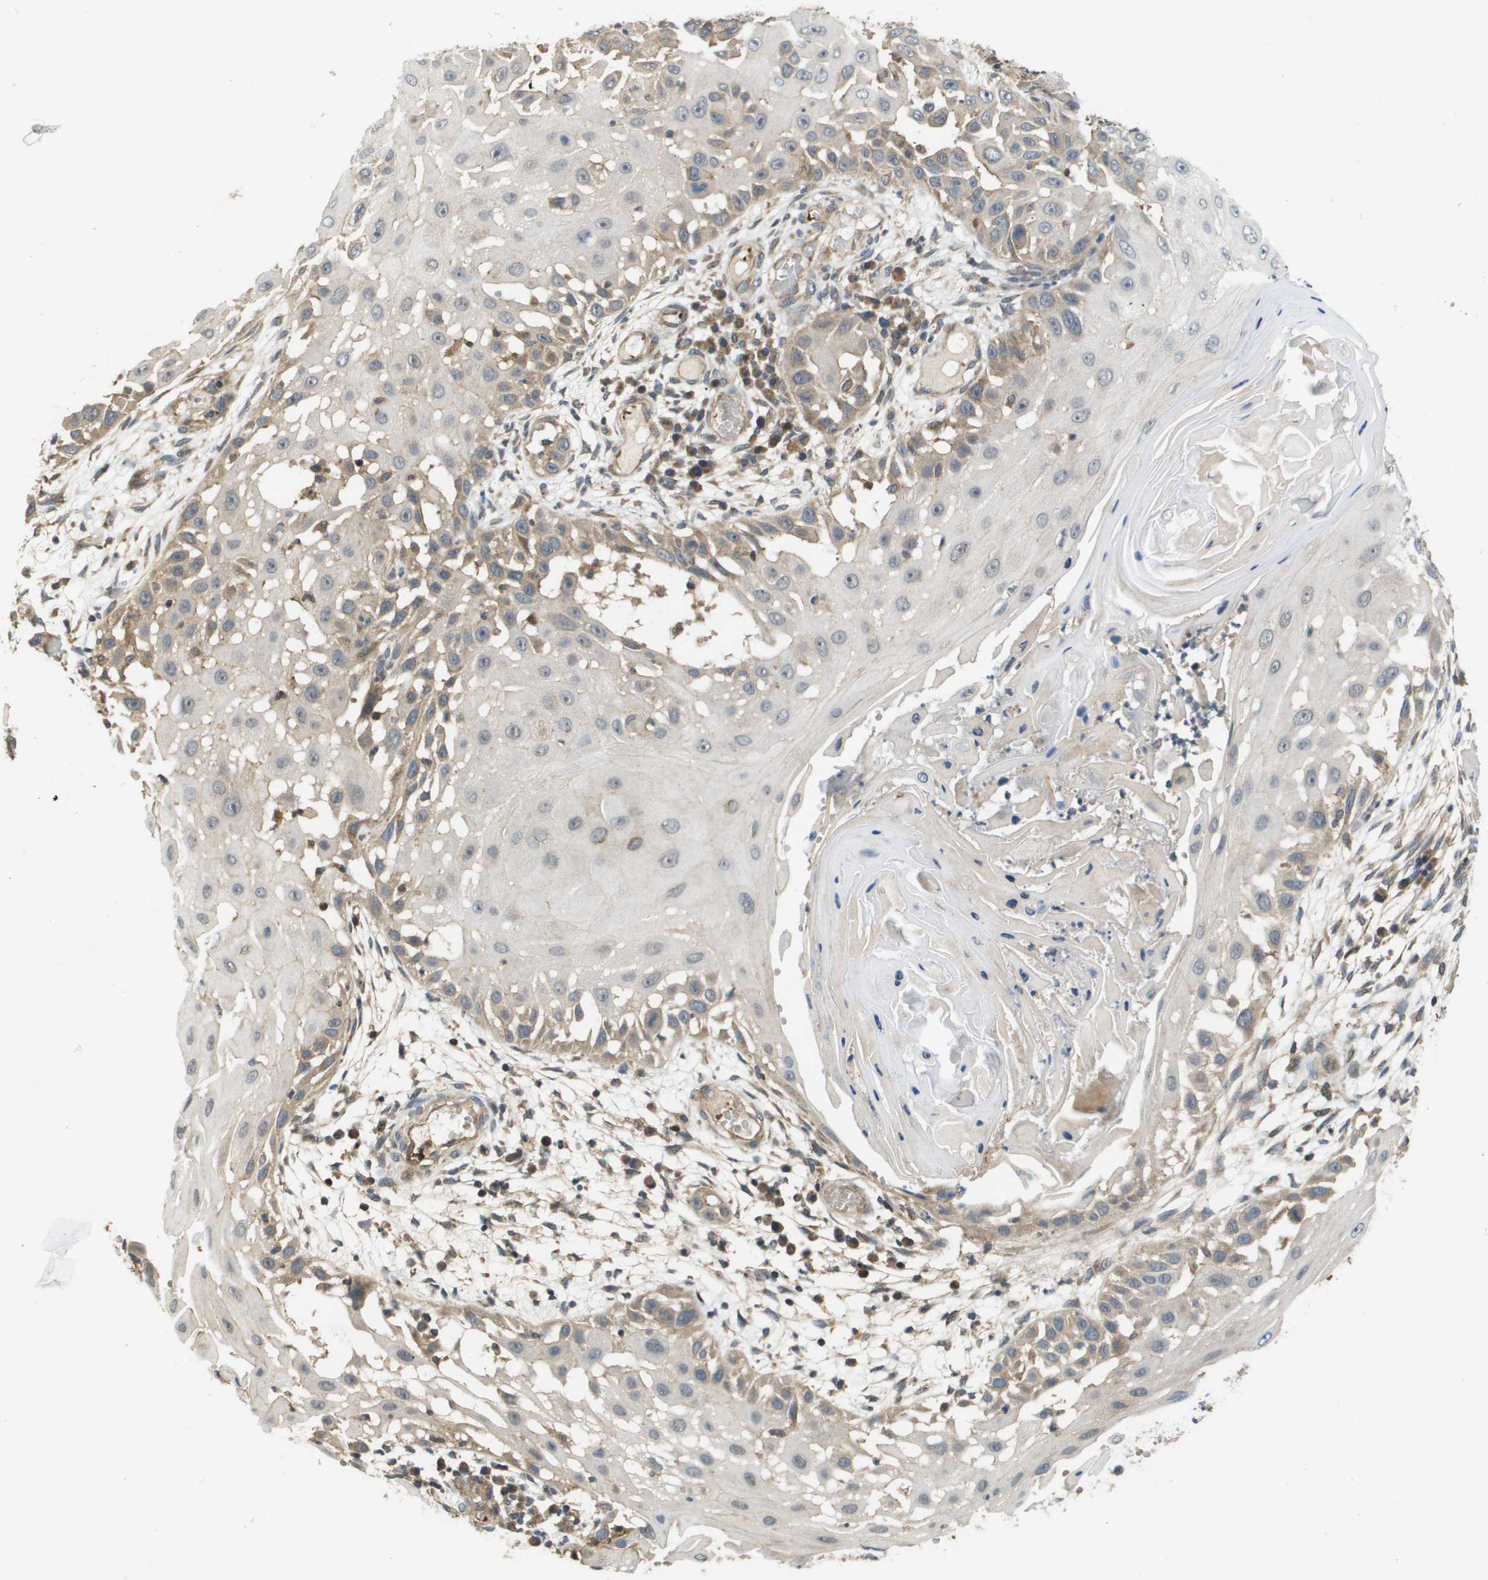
{"staining": {"intensity": "weak", "quantity": "<25%", "location": "cytoplasmic/membranous"}, "tissue": "skin cancer", "cell_type": "Tumor cells", "image_type": "cancer", "snomed": [{"axis": "morphology", "description": "Squamous cell carcinoma, NOS"}, {"axis": "topography", "description": "Skin"}], "caption": "High magnification brightfield microscopy of skin cancer (squamous cell carcinoma) stained with DAB (brown) and counterstained with hematoxylin (blue): tumor cells show no significant expression.", "gene": "RBM38", "patient": {"sex": "female", "age": 44}}